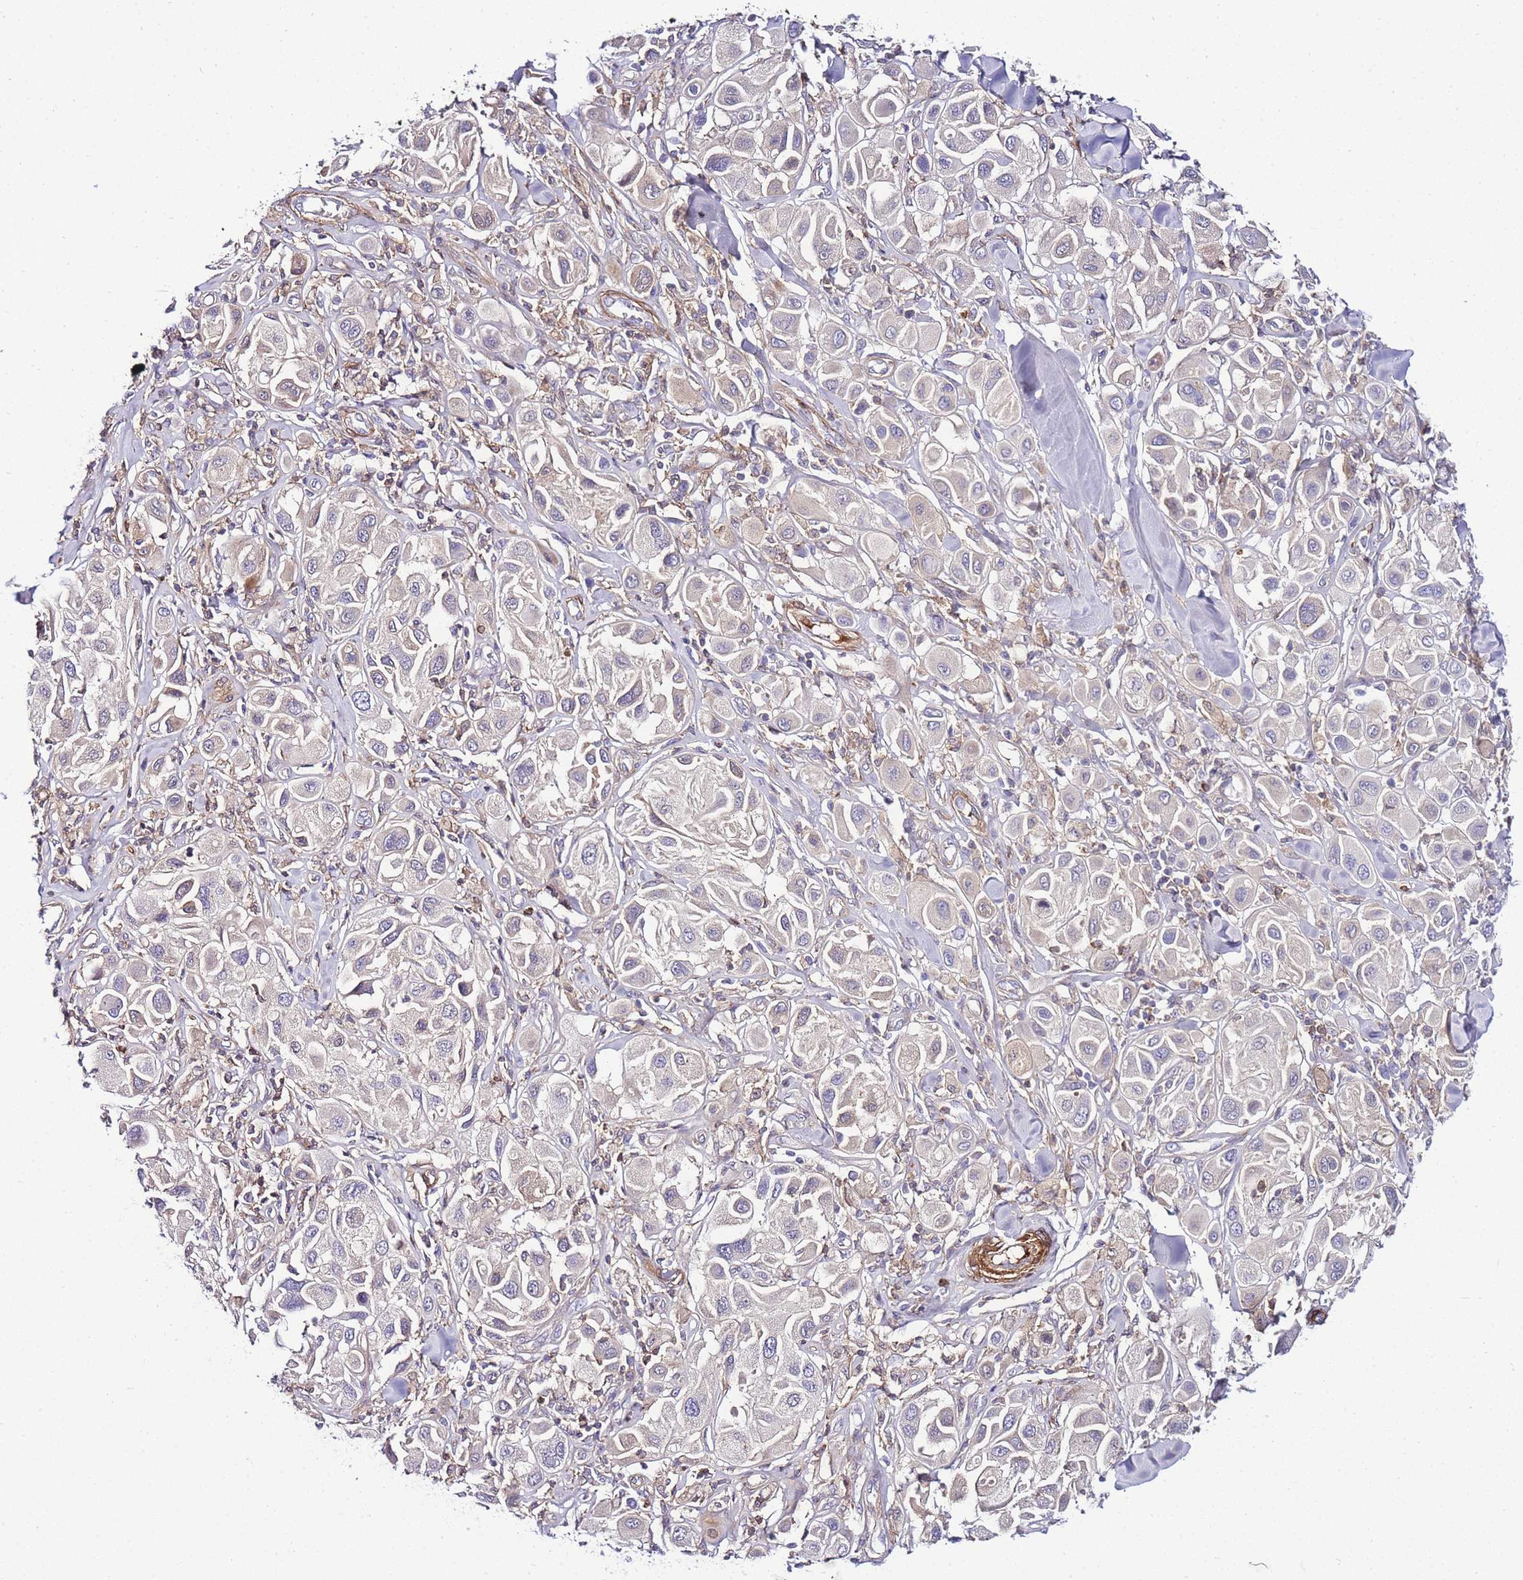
{"staining": {"intensity": "negative", "quantity": "none", "location": "none"}, "tissue": "melanoma", "cell_type": "Tumor cells", "image_type": "cancer", "snomed": [{"axis": "morphology", "description": "Malignant melanoma, Metastatic site"}, {"axis": "topography", "description": "Skin"}], "caption": "The histopathology image displays no significant staining in tumor cells of malignant melanoma (metastatic site).", "gene": "FBN3", "patient": {"sex": "male", "age": 41}}